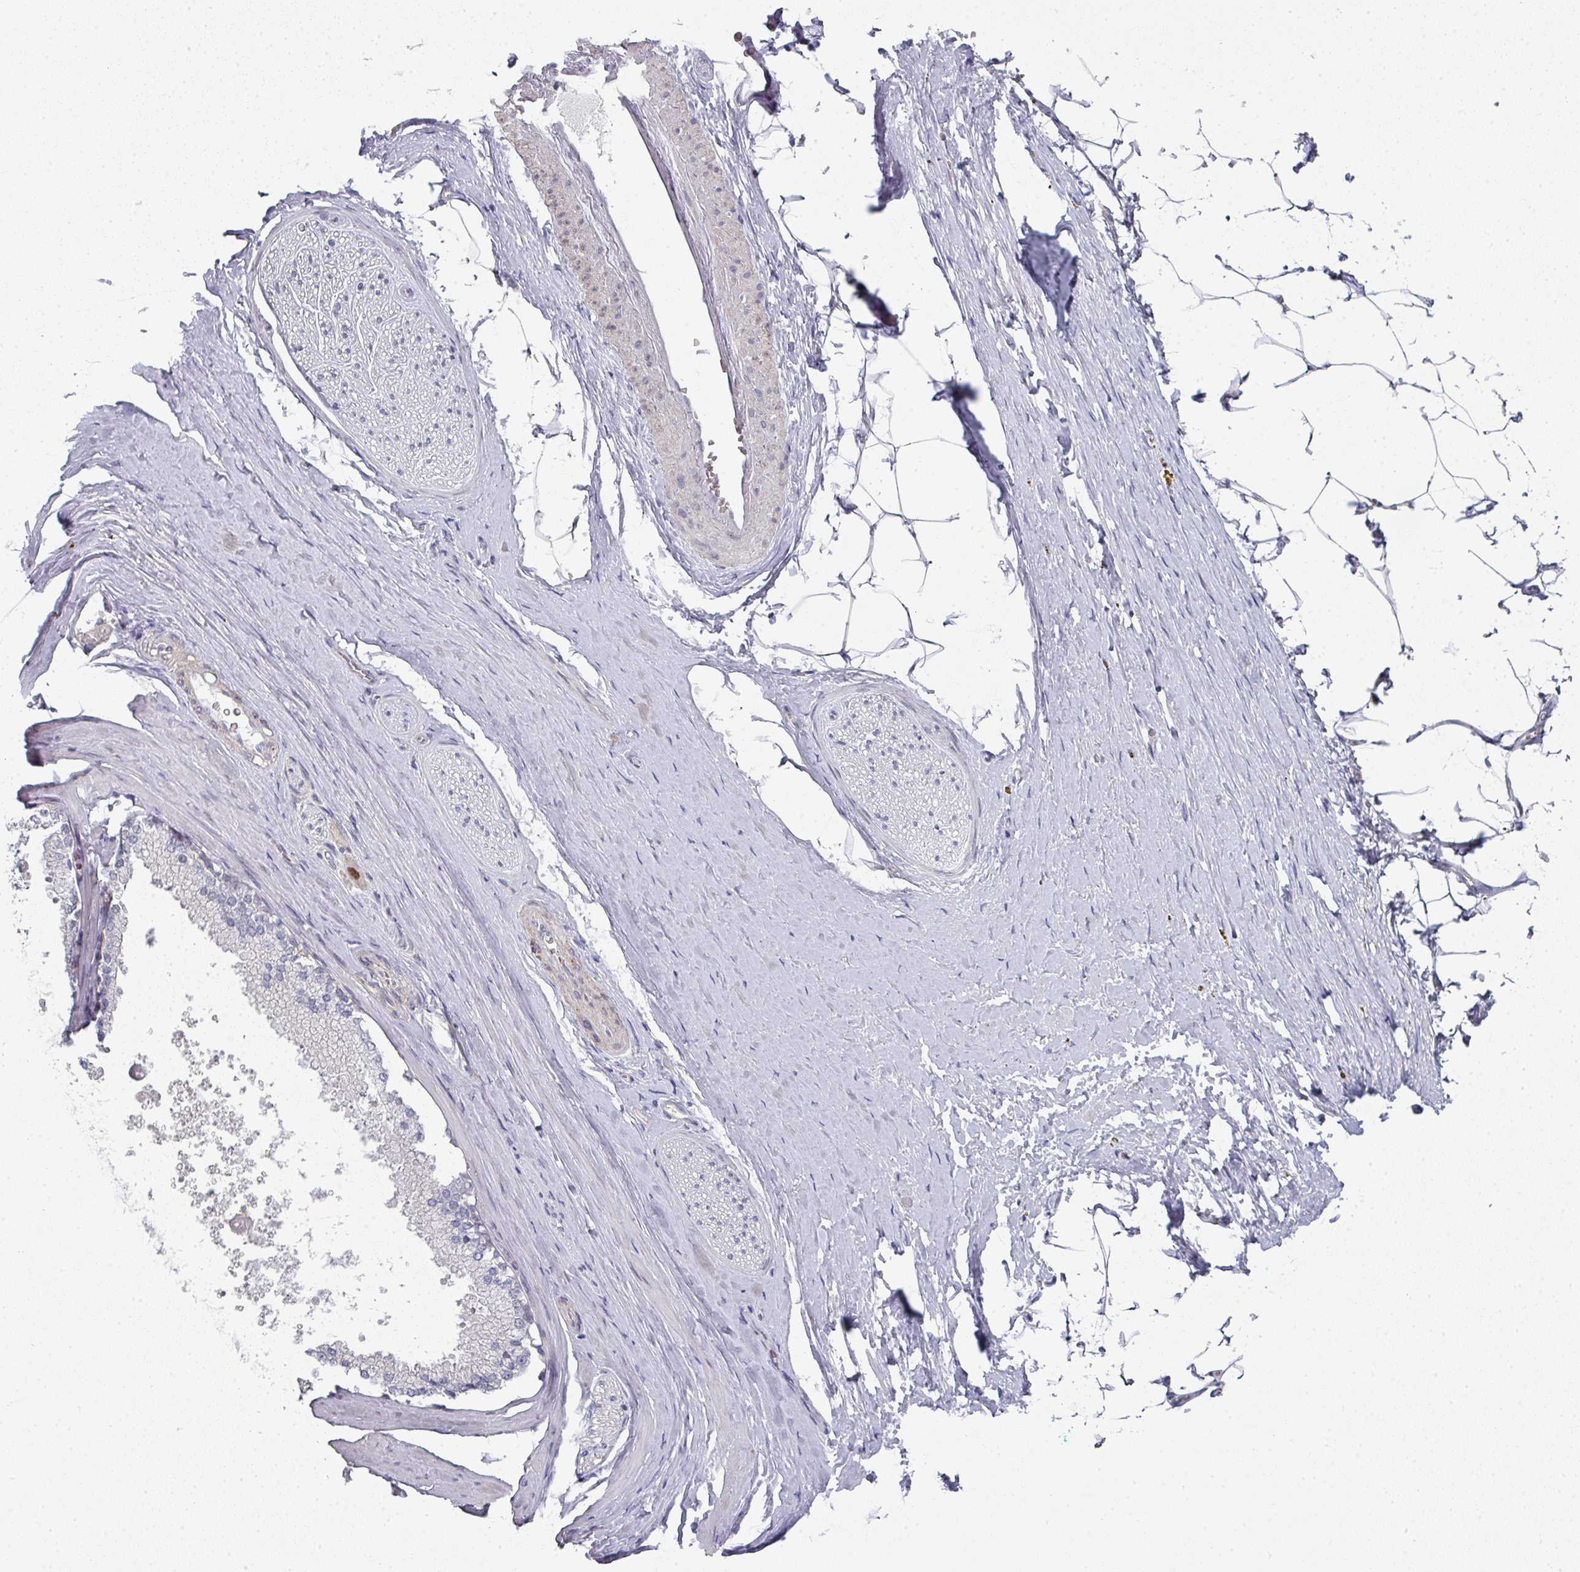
{"staining": {"intensity": "negative", "quantity": "none", "location": "none"}, "tissue": "adipose tissue", "cell_type": "Adipocytes", "image_type": "normal", "snomed": [{"axis": "morphology", "description": "Normal tissue, NOS"}, {"axis": "morphology", "description": "Adenocarcinoma, High grade"}, {"axis": "topography", "description": "Prostate"}, {"axis": "topography", "description": "Peripheral nerve tissue"}], "caption": "DAB immunohistochemical staining of benign human adipose tissue displays no significant staining in adipocytes.", "gene": "TMCC1", "patient": {"sex": "male", "age": 68}}